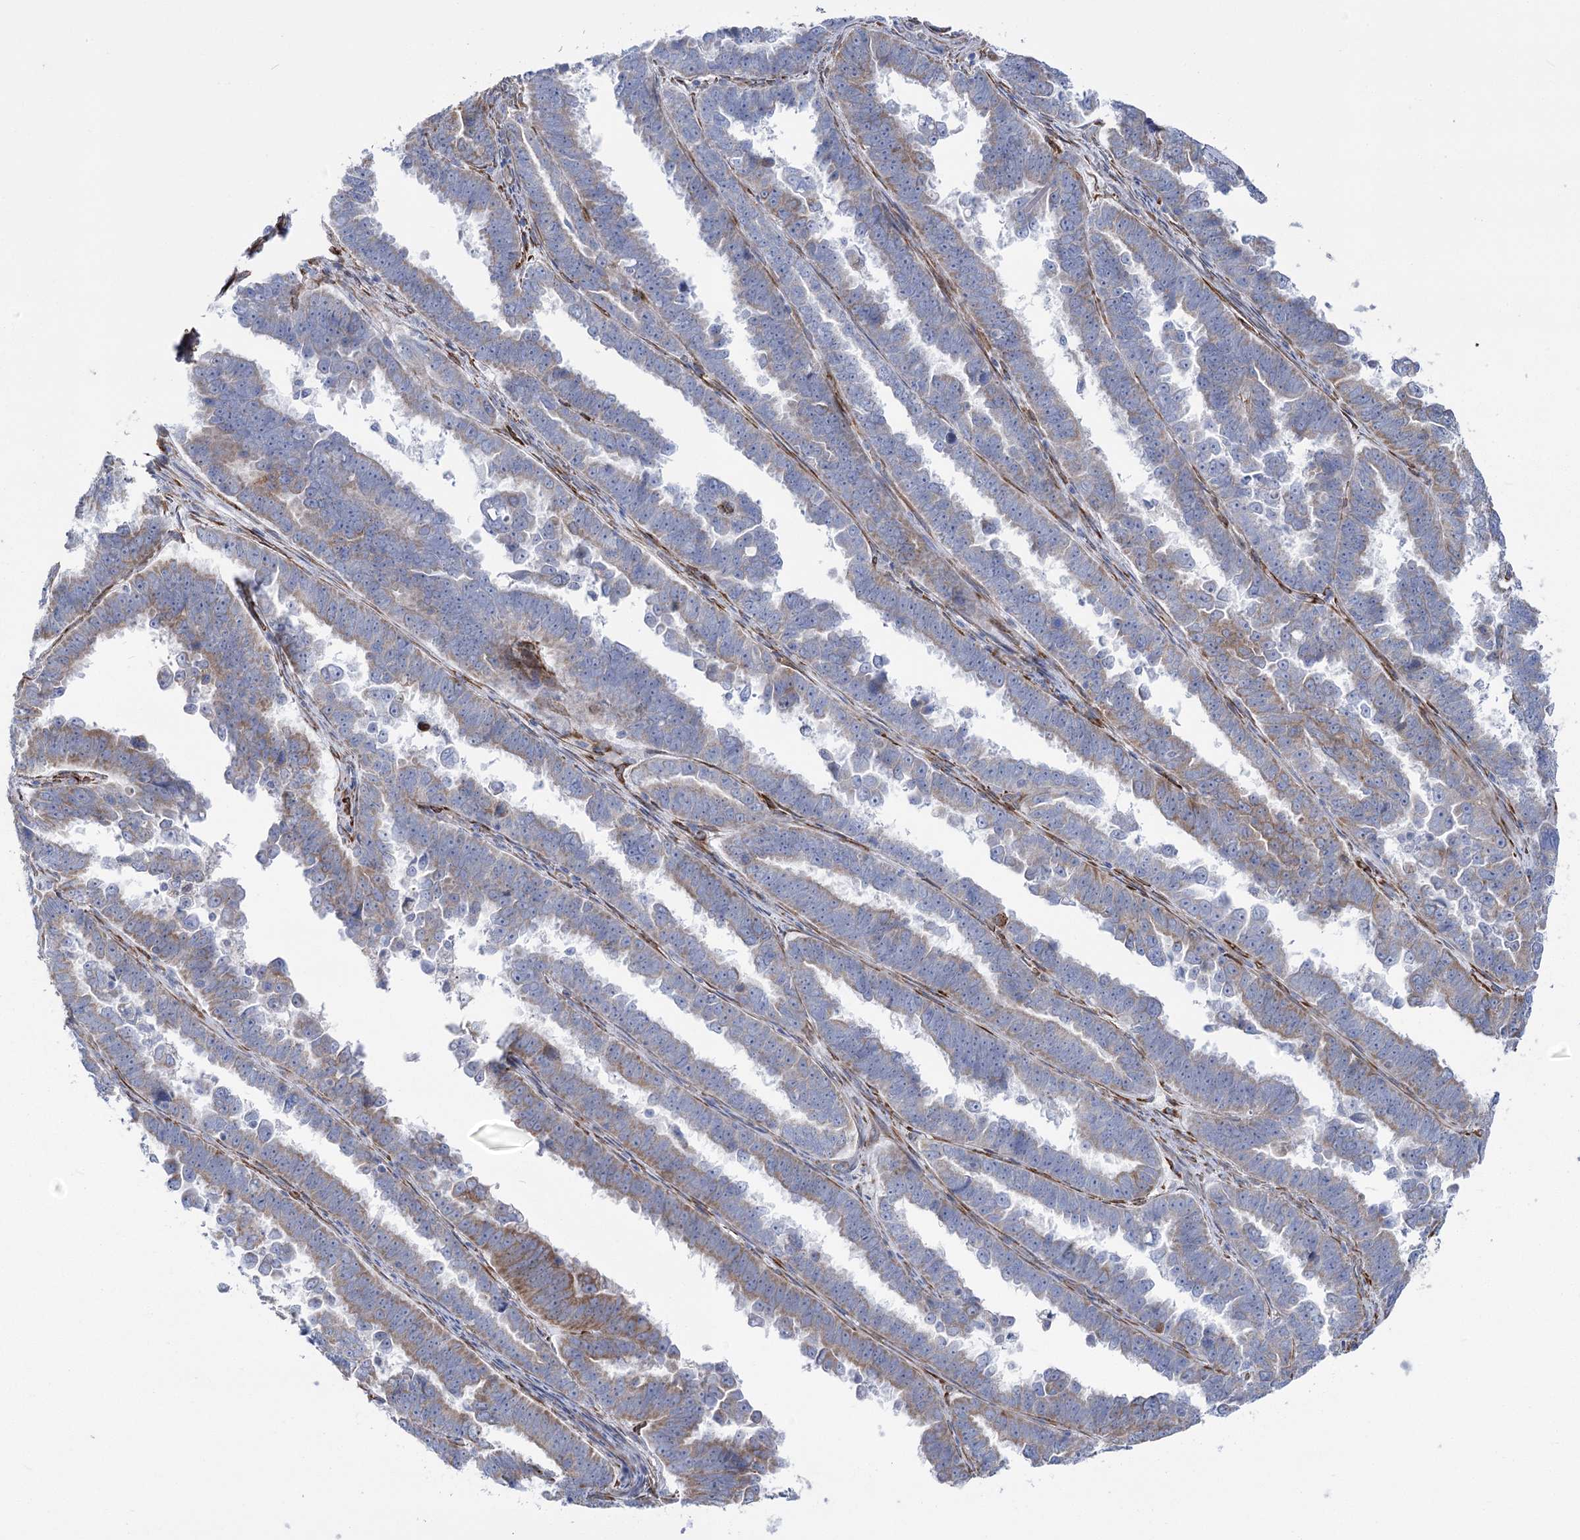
{"staining": {"intensity": "moderate", "quantity": "<25%", "location": "cytoplasmic/membranous"}, "tissue": "endometrial cancer", "cell_type": "Tumor cells", "image_type": "cancer", "snomed": [{"axis": "morphology", "description": "Adenocarcinoma, NOS"}, {"axis": "topography", "description": "Endometrium"}], "caption": "DAB immunohistochemical staining of endometrial cancer reveals moderate cytoplasmic/membranous protein positivity in about <25% of tumor cells.", "gene": "YTHDC2", "patient": {"sex": "female", "age": 75}}